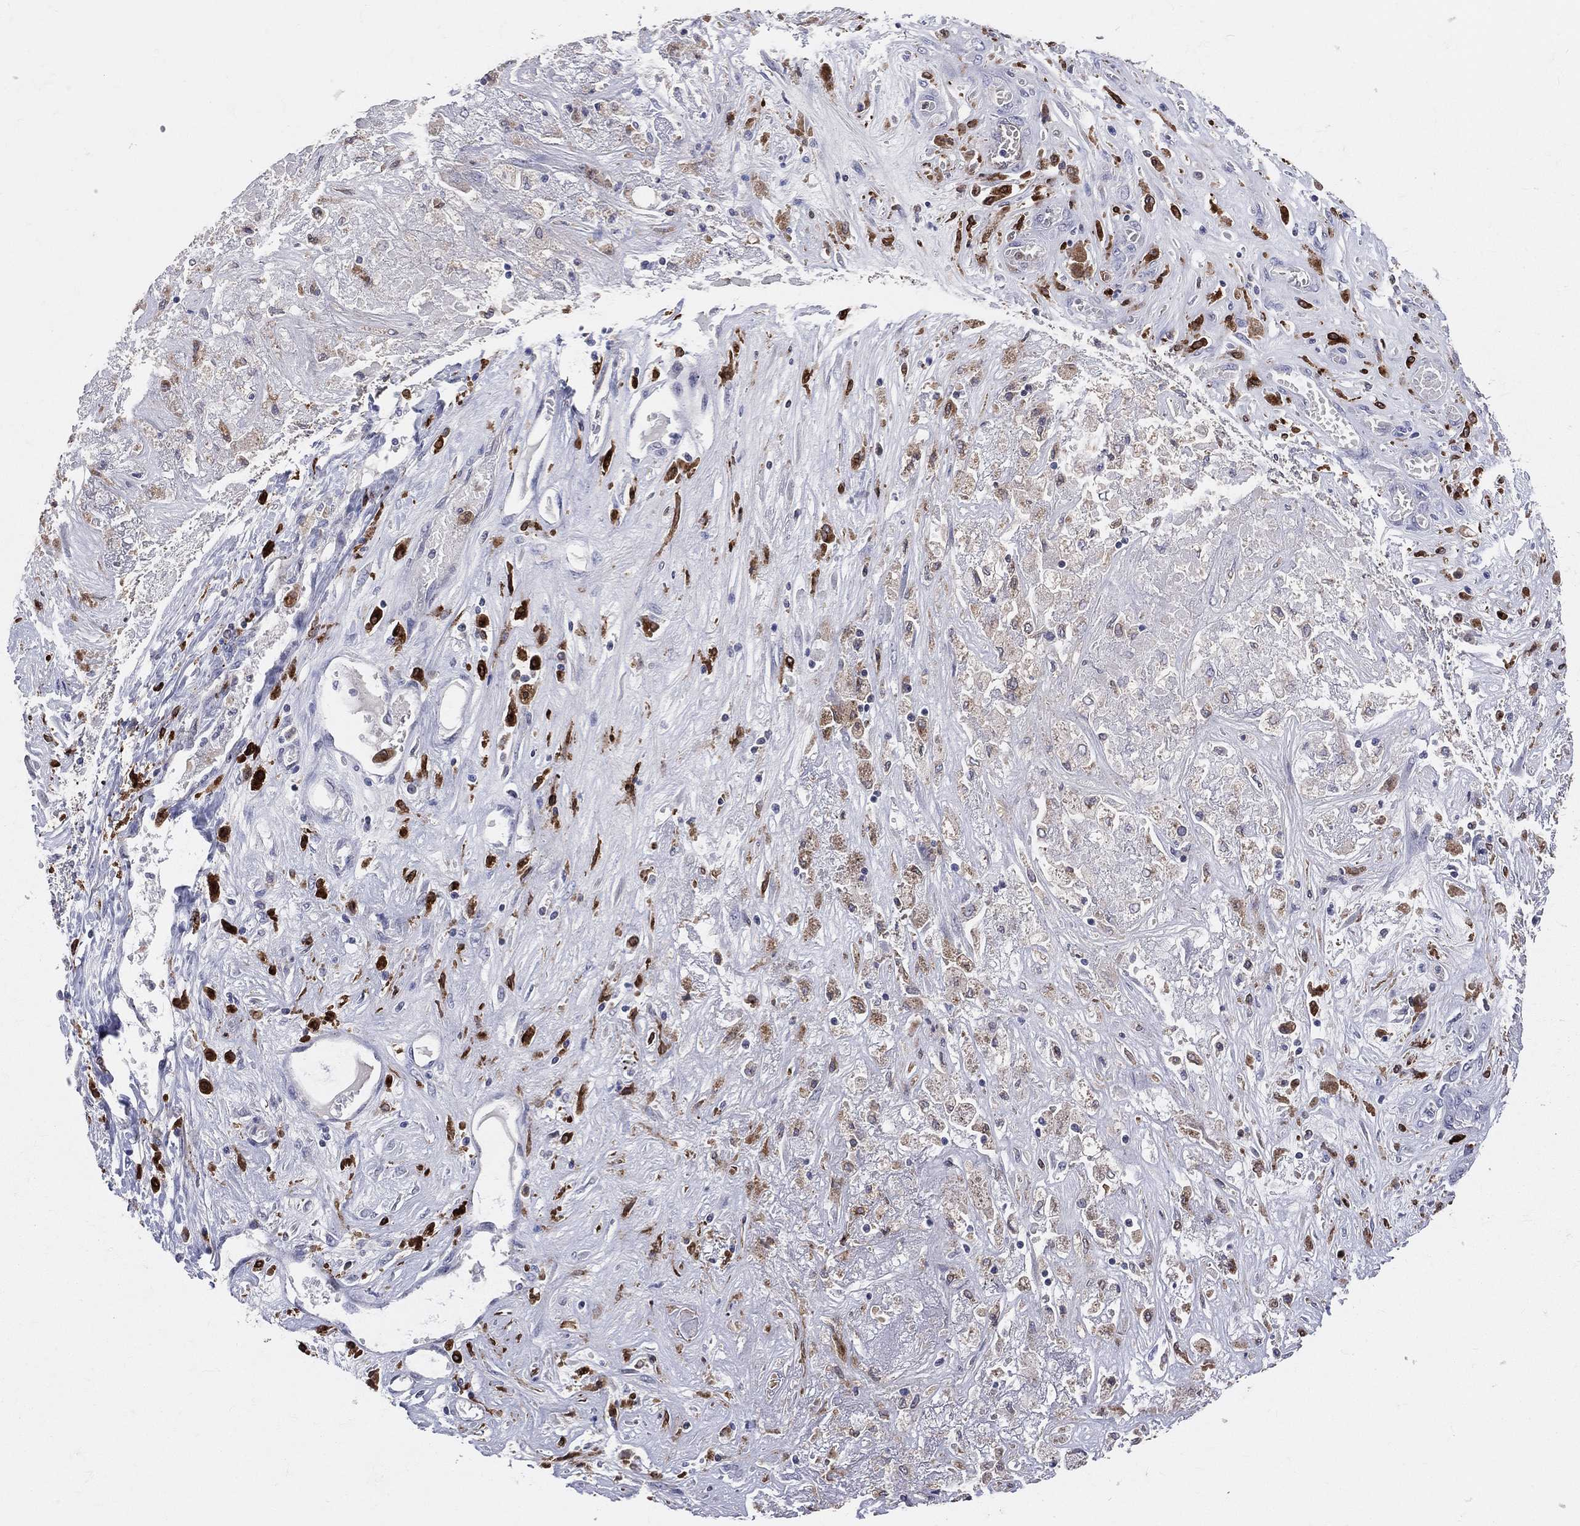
{"staining": {"intensity": "moderate", "quantity": "<25%", "location": "cytoplasmic/membranous"}, "tissue": "liver cancer", "cell_type": "Tumor cells", "image_type": "cancer", "snomed": [{"axis": "morphology", "description": "Cholangiocarcinoma"}, {"axis": "topography", "description": "Liver"}], "caption": "IHC (DAB) staining of human liver cancer demonstrates moderate cytoplasmic/membranous protein expression in about <25% of tumor cells.", "gene": "CD74", "patient": {"sex": "female", "age": 52}}